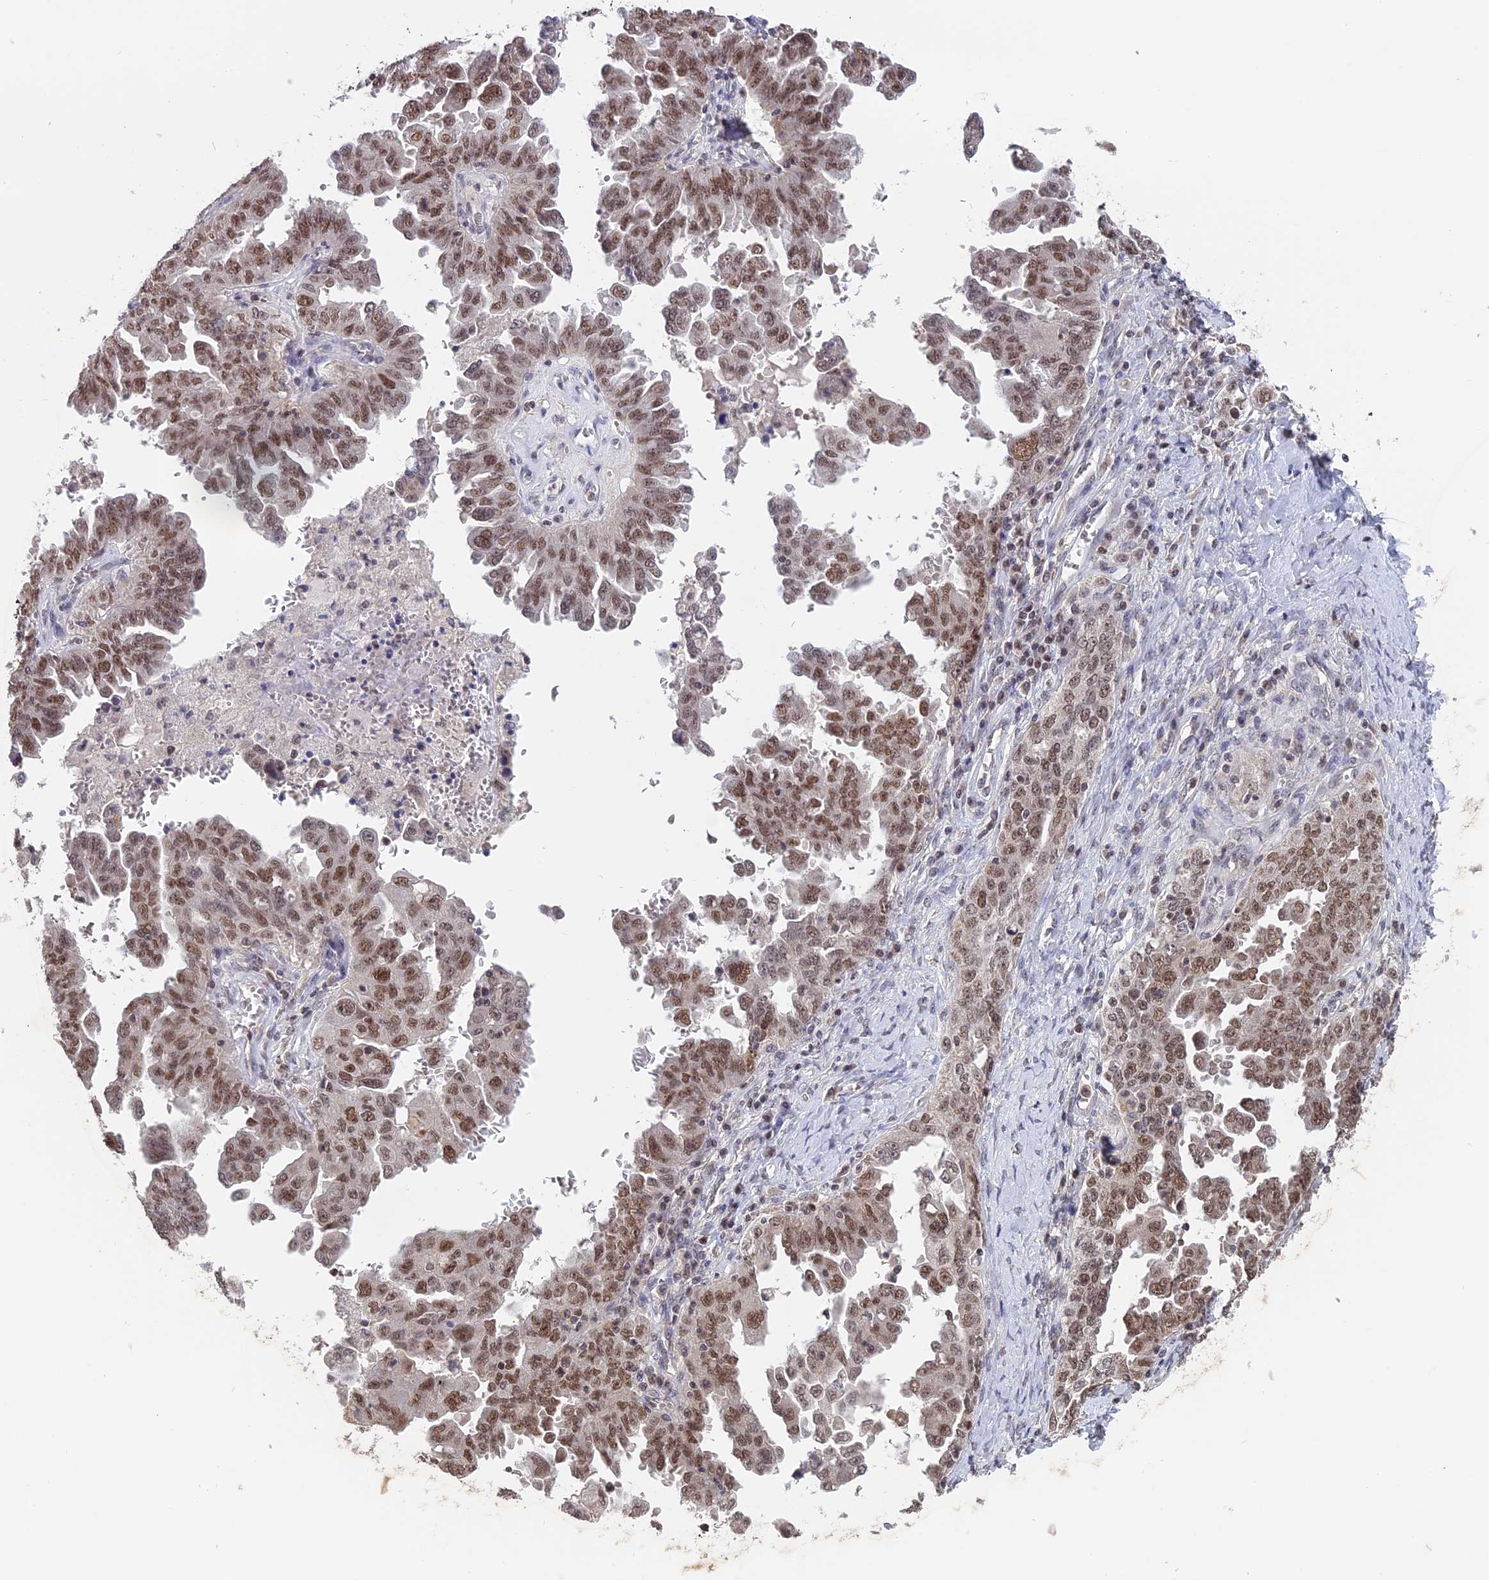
{"staining": {"intensity": "moderate", "quantity": ">75%", "location": "nuclear"}, "tissue": "ovarian cancer", "cell_type": "Tumor cells", "image_type": "cancer", "snomed": [{"axis": "morphology", "description": "Carcinoma, endometroid"}, {"axis": "topography", "description": "Ovary"}], "caption": "Ovarian endometroid carcinoma stained with immunohistochemistry (IHC) demonstrates moderate nuclear staining in approximately >75% of tumor cells. (Brightfield microscopy of DAB IHC at high magnification).", "gene": "RFC5", "patient": {"sex": "female", "age": 62}}